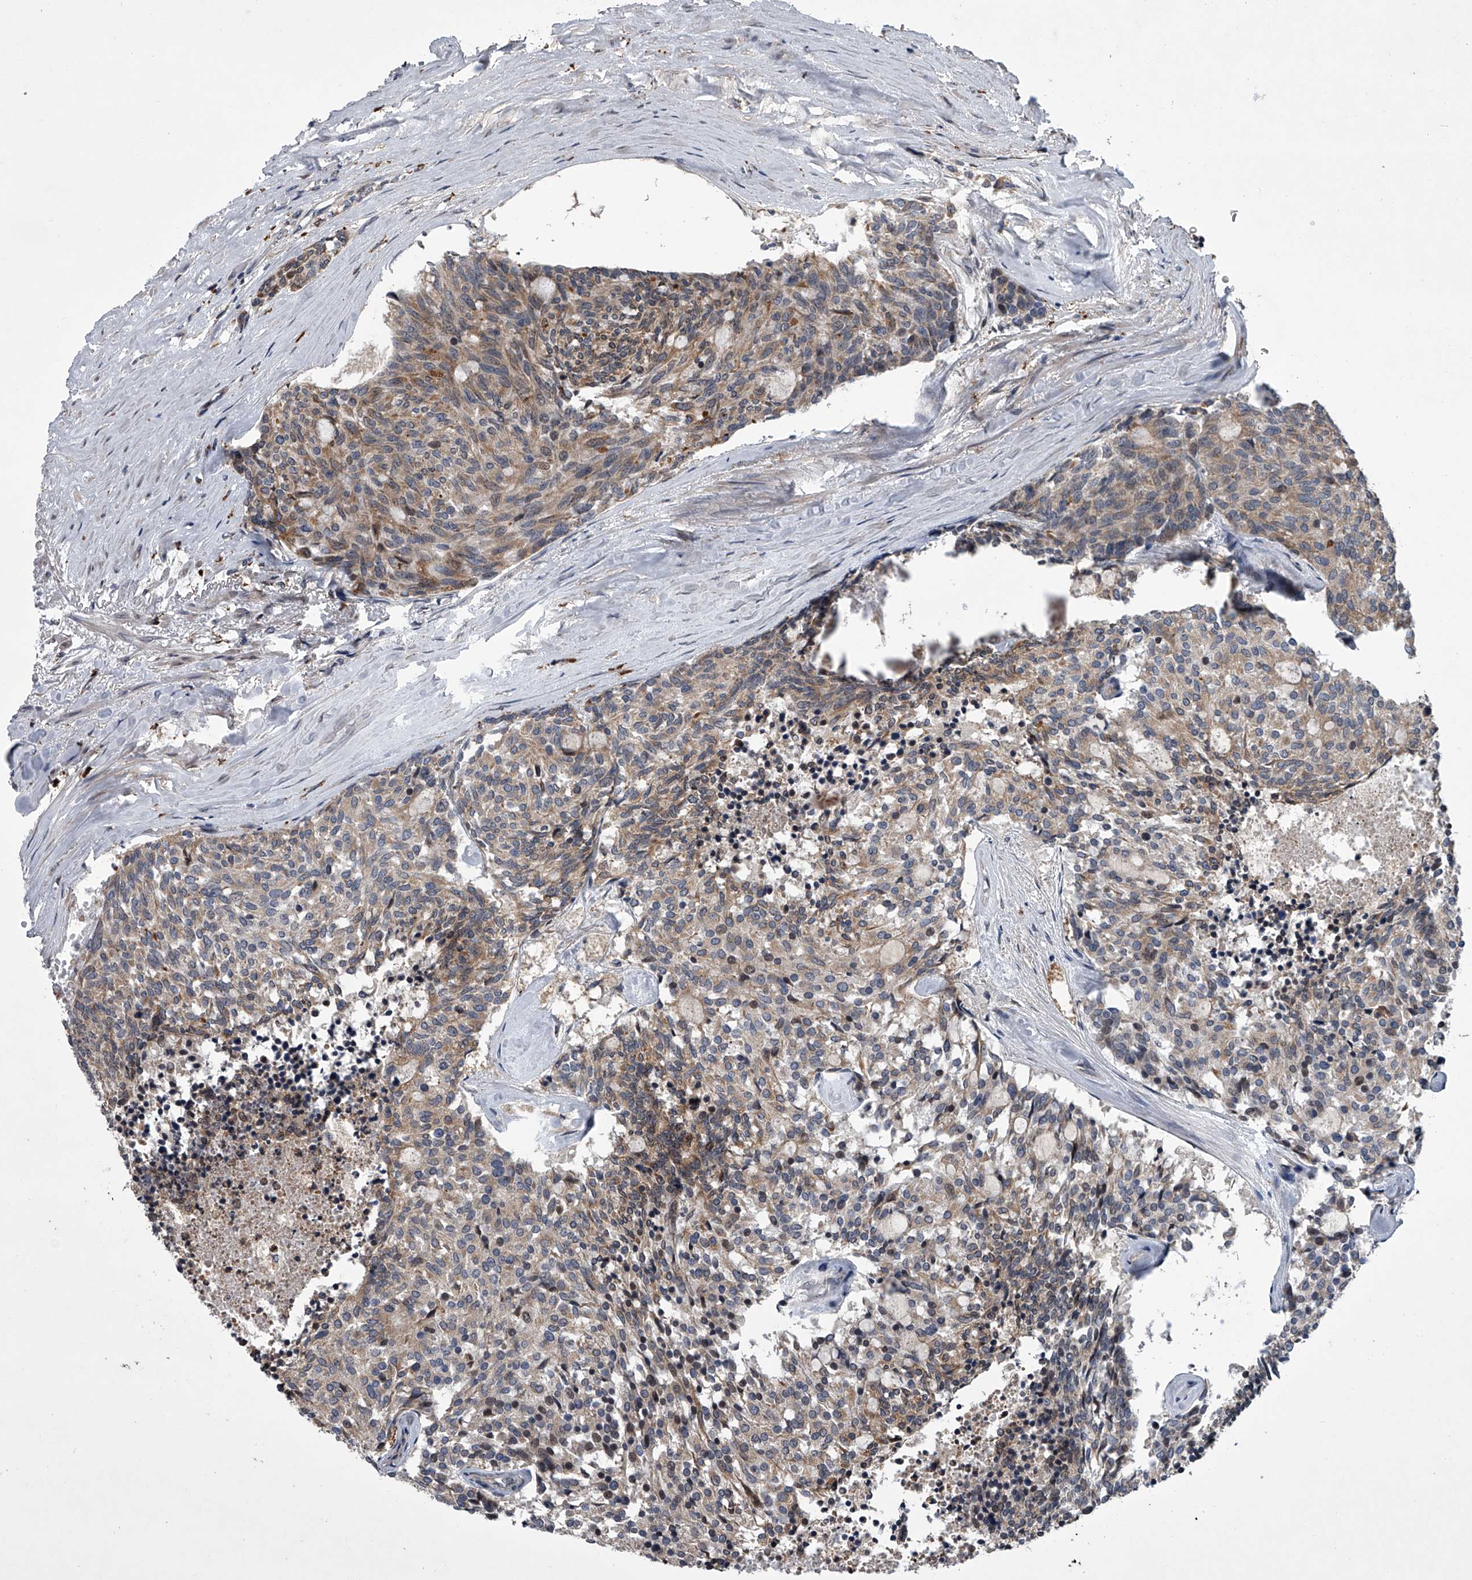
{"staining": {"intensity": "moderate", "quantity": "<25%", "location": "cytoplasmic/membranous"}, "tissue": "carcinoid", "cell_type": "Tumor cells", "image_type": "cancer", "snomed": [{"axis": "morphology", "description": "Carcinoid, malignant, NOS"}, {"axis": "topography", "description": "Pancreas"}], "caption": "Immunohistochemistry (IHC) histopathology image of carcinoid (malignant) stained for a protein (brown), which displays low levels of moderate cytoplasmic/membranous expression in about <25% of tumor cells.", "gene": "TRIM8", "patient": {"sex": "female", "age": 54}}